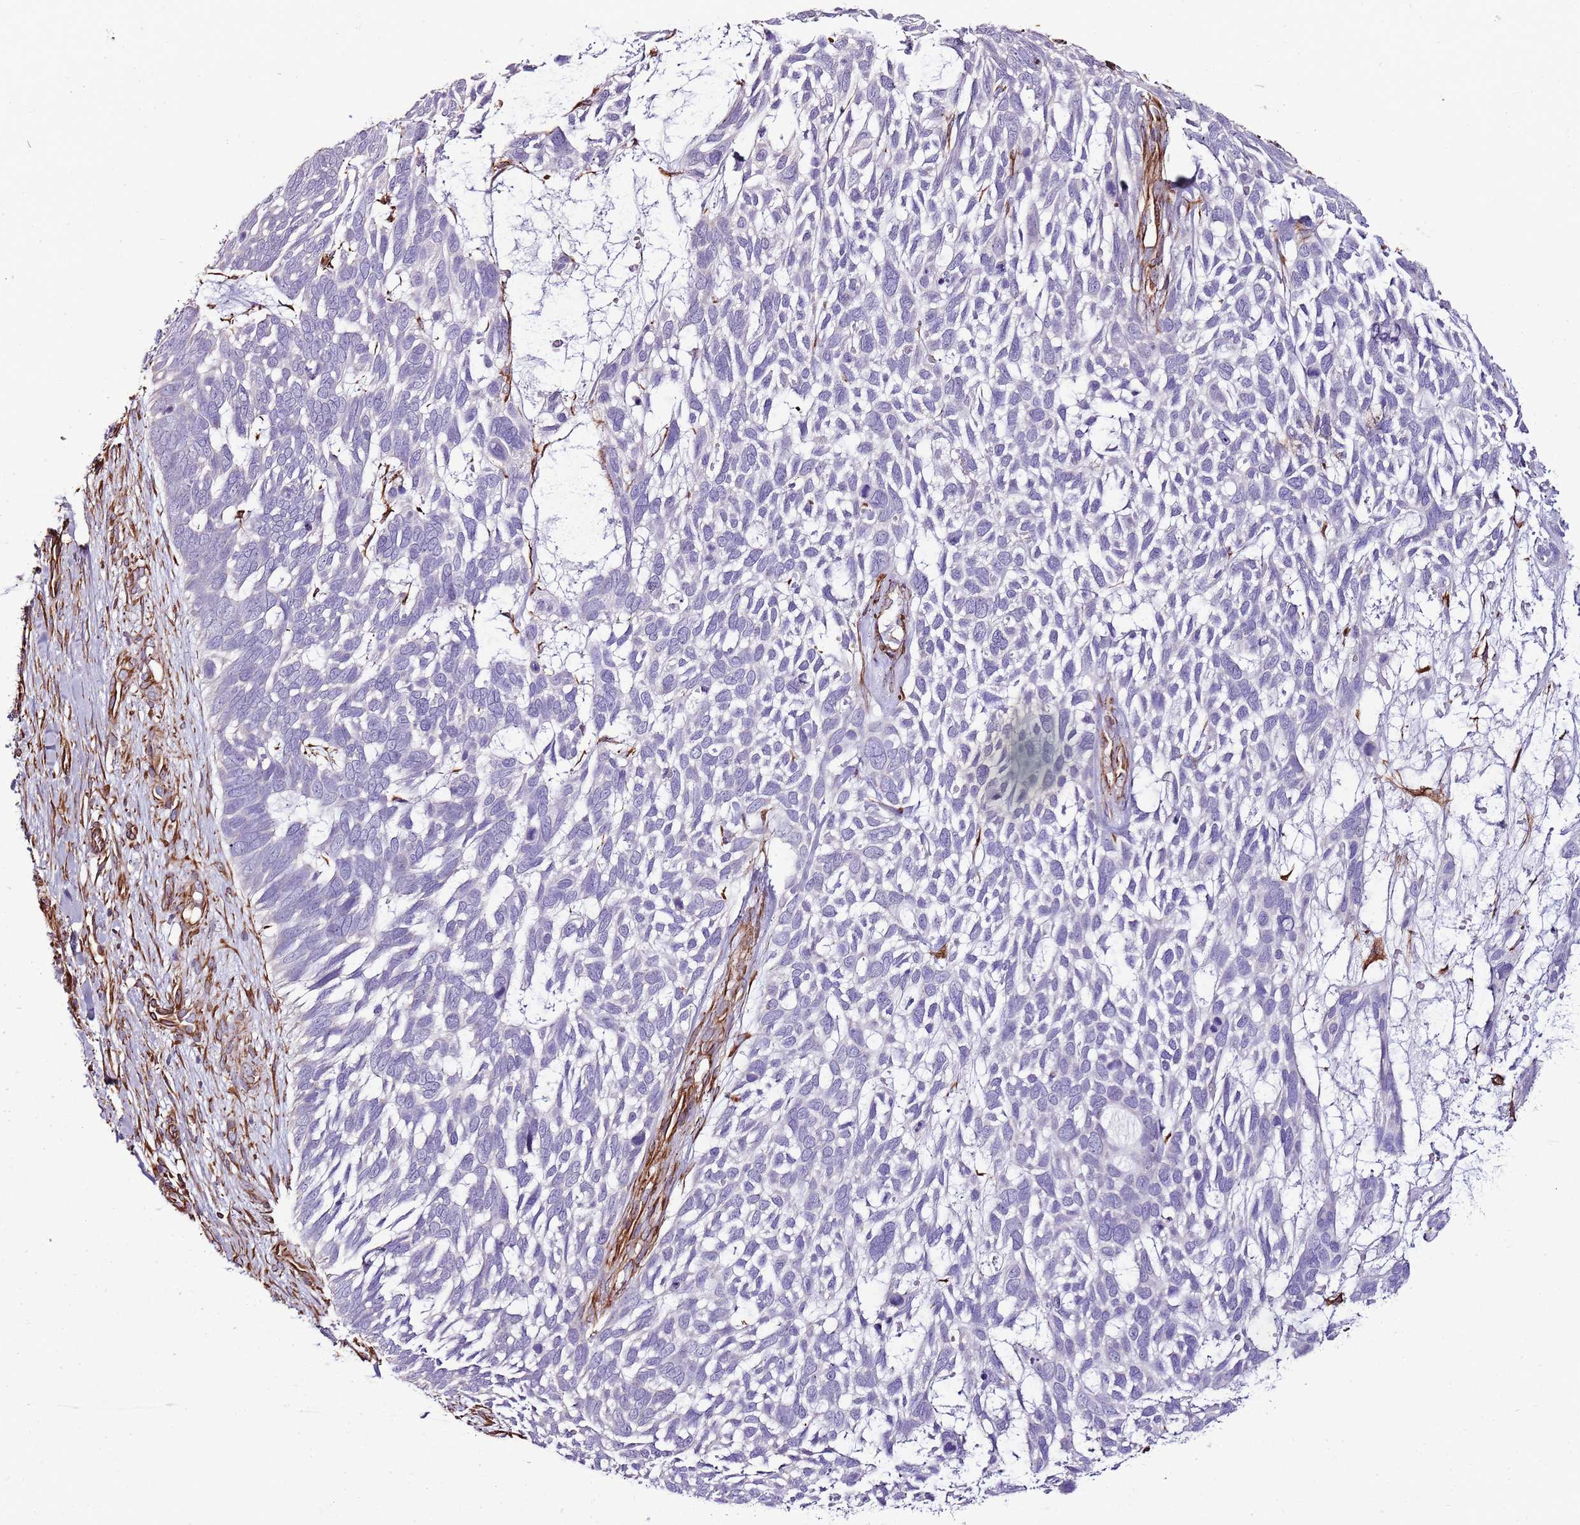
{"staining": {"intensity": "negative", "quantity": "none", "location": "none"}, "tissue": "skin cancer", "cell_type": "Tumor cells", "image_type": "cancer", "snomed": [{"axis": "morphology", "description": "Basal cell carcinoma"}, {"axis": "topography", "description": "Skin"}], "caption": "Immunohistochemistry of human basal cell carcinoma (skin) displays no expression in tumor cells.", "gene": "ZNF786", "patient": {"sex": "male", "age": 88}}